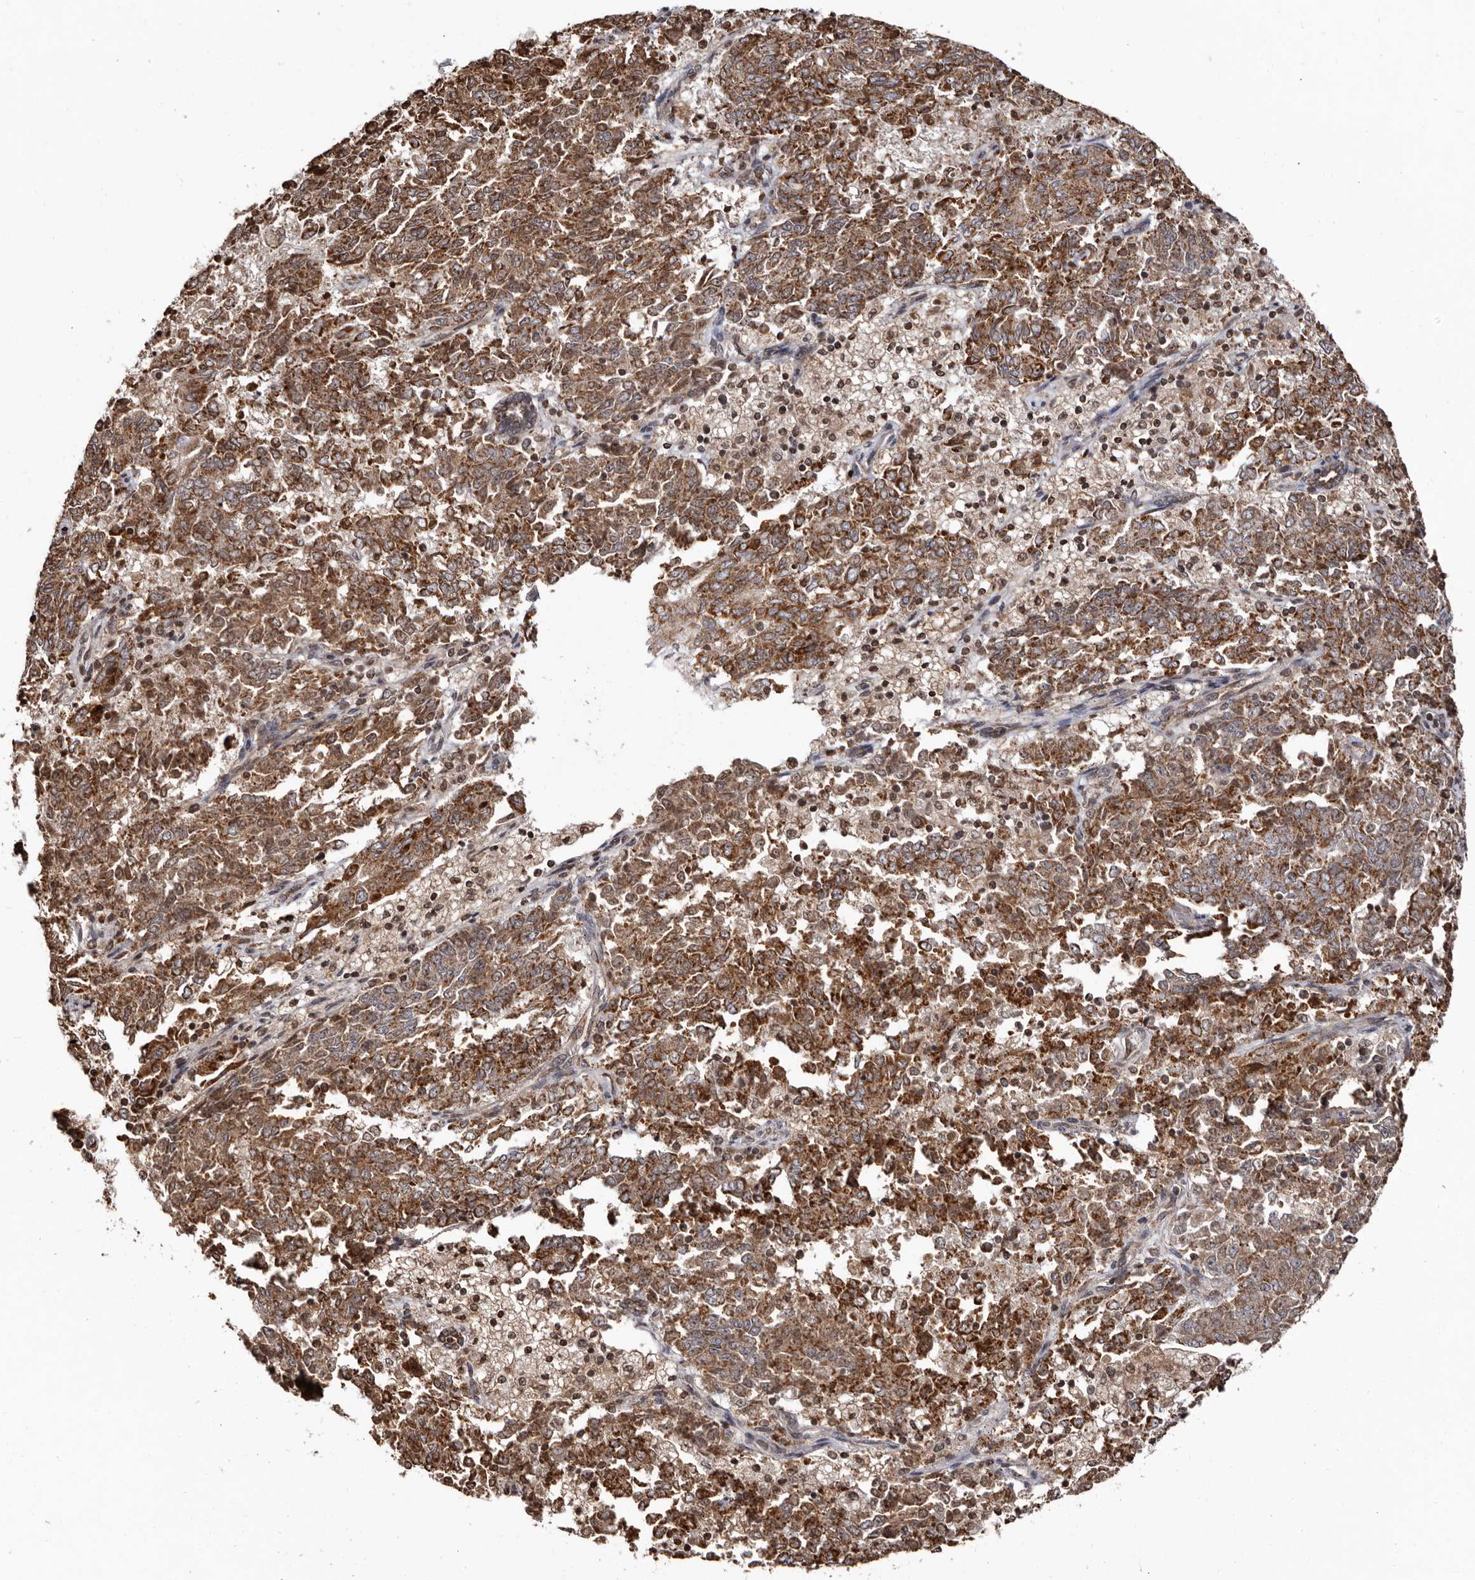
{"staining": {"intensity": "strong", "quantity": ">75%", "location": "cytoplasmic/membranous"}, "tissue": "endometrial cancer", "cell_type": "Tumor cells", "image_type": "cancer", "snomed": [{"axis": "morphology", "description": "Adenocarcinoma, NOS"}, {"axis": "topography", "description": "Endometrium"}], "caption": "Endometrial cancer (adenocarcinoma) stained for a protein exhibits strong cytoplasmic/membranous positivity in tumor cells.", "gene": "CCDC190", "patient": {"sex": "female", "age": 80}}